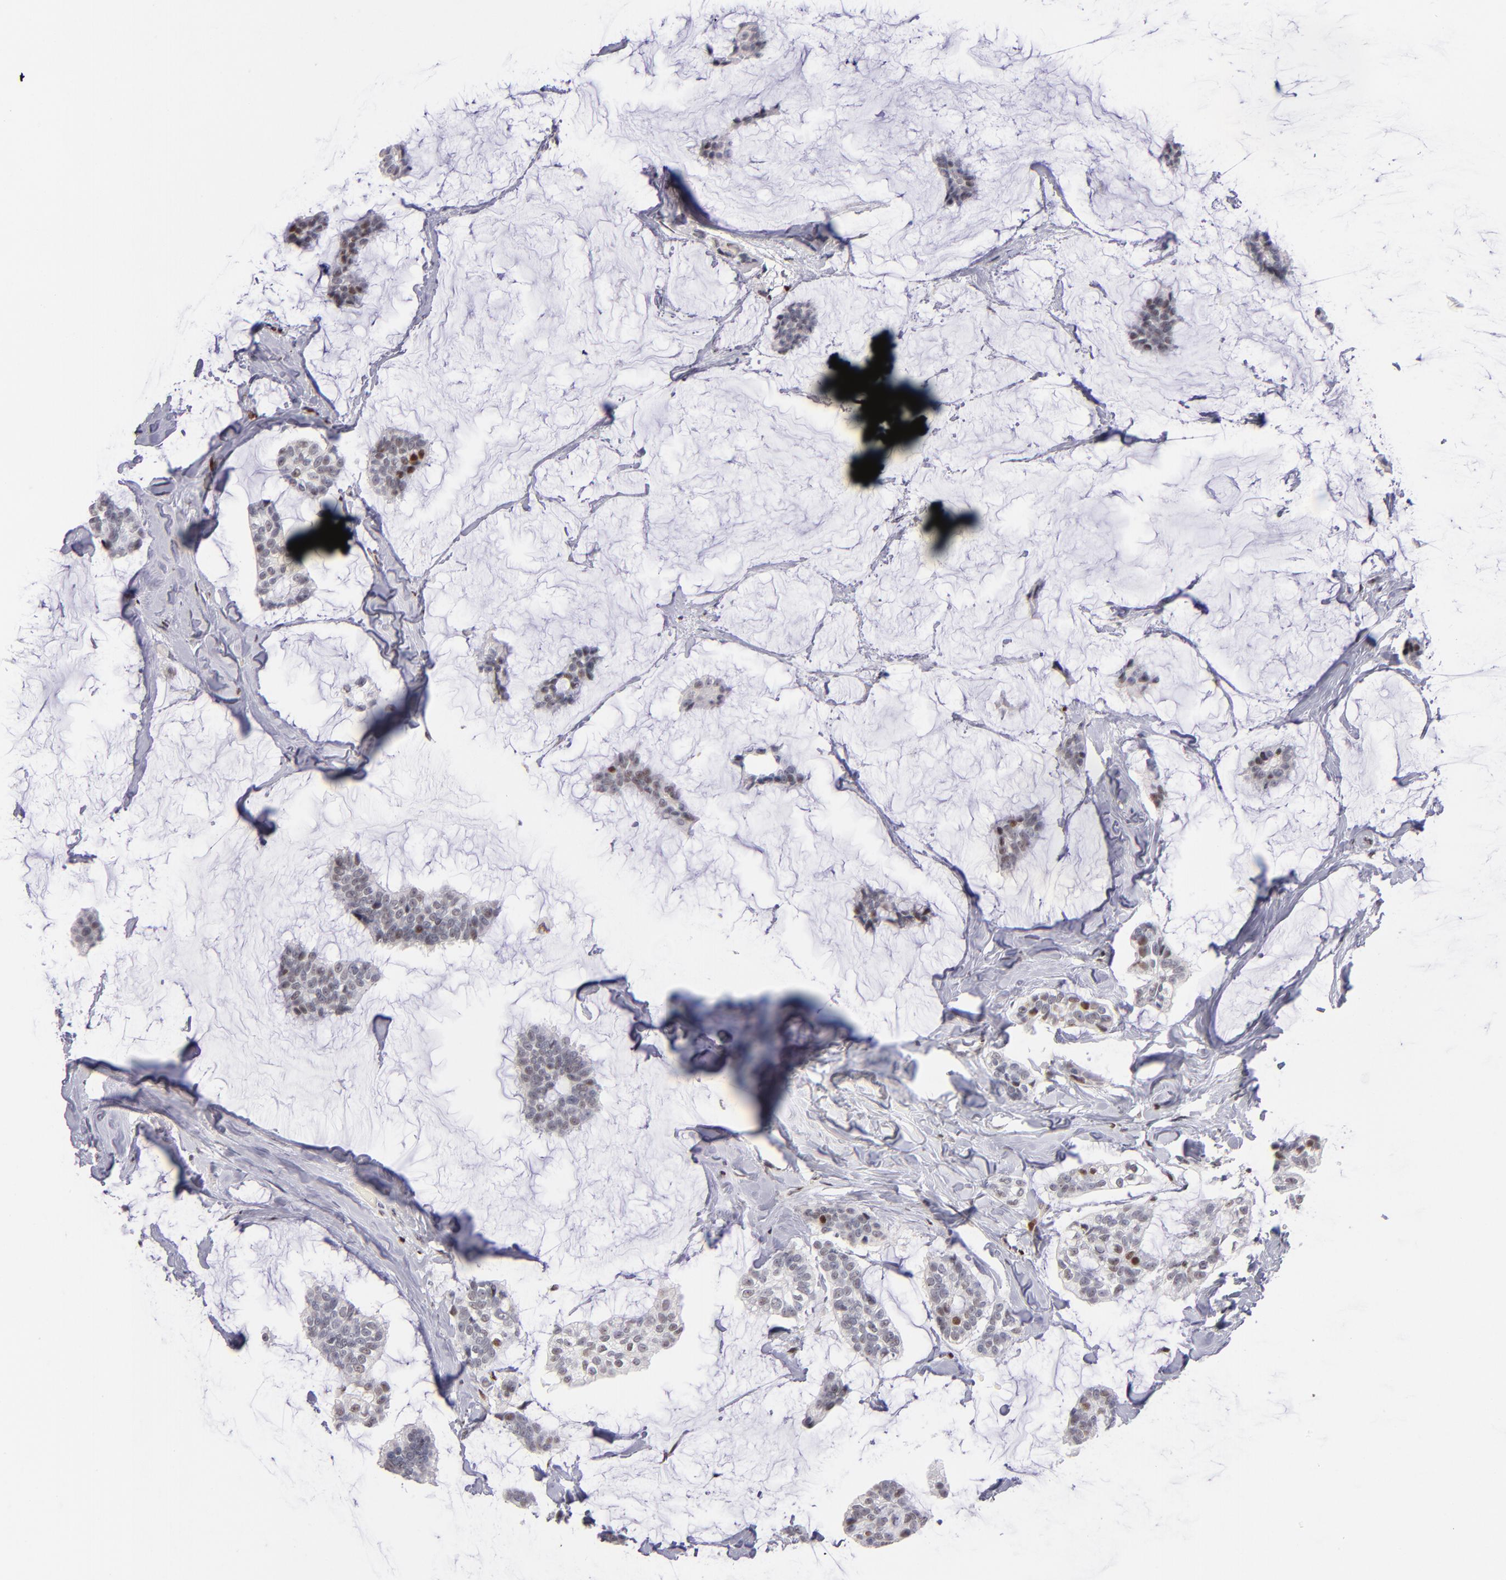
{"staining": {"intensity": "moderate", "quantity": "<25%", "location": "nuclear"}, "tissue": "breast cancer", "cell_type": "Tumor cells", "image_type": "cancer", "snomed": [{"axis": "morphology", "description": "Duct carcinoma"}, {"axis": "topography", "description": "Breast"}], "caption": "Breast cancer stained with a brown dye demonstrates moderate nuclear positive expression in about <25% of tumor cells.", "gene": "POLA1", "patient": {"sex": "female", "age": 93}}